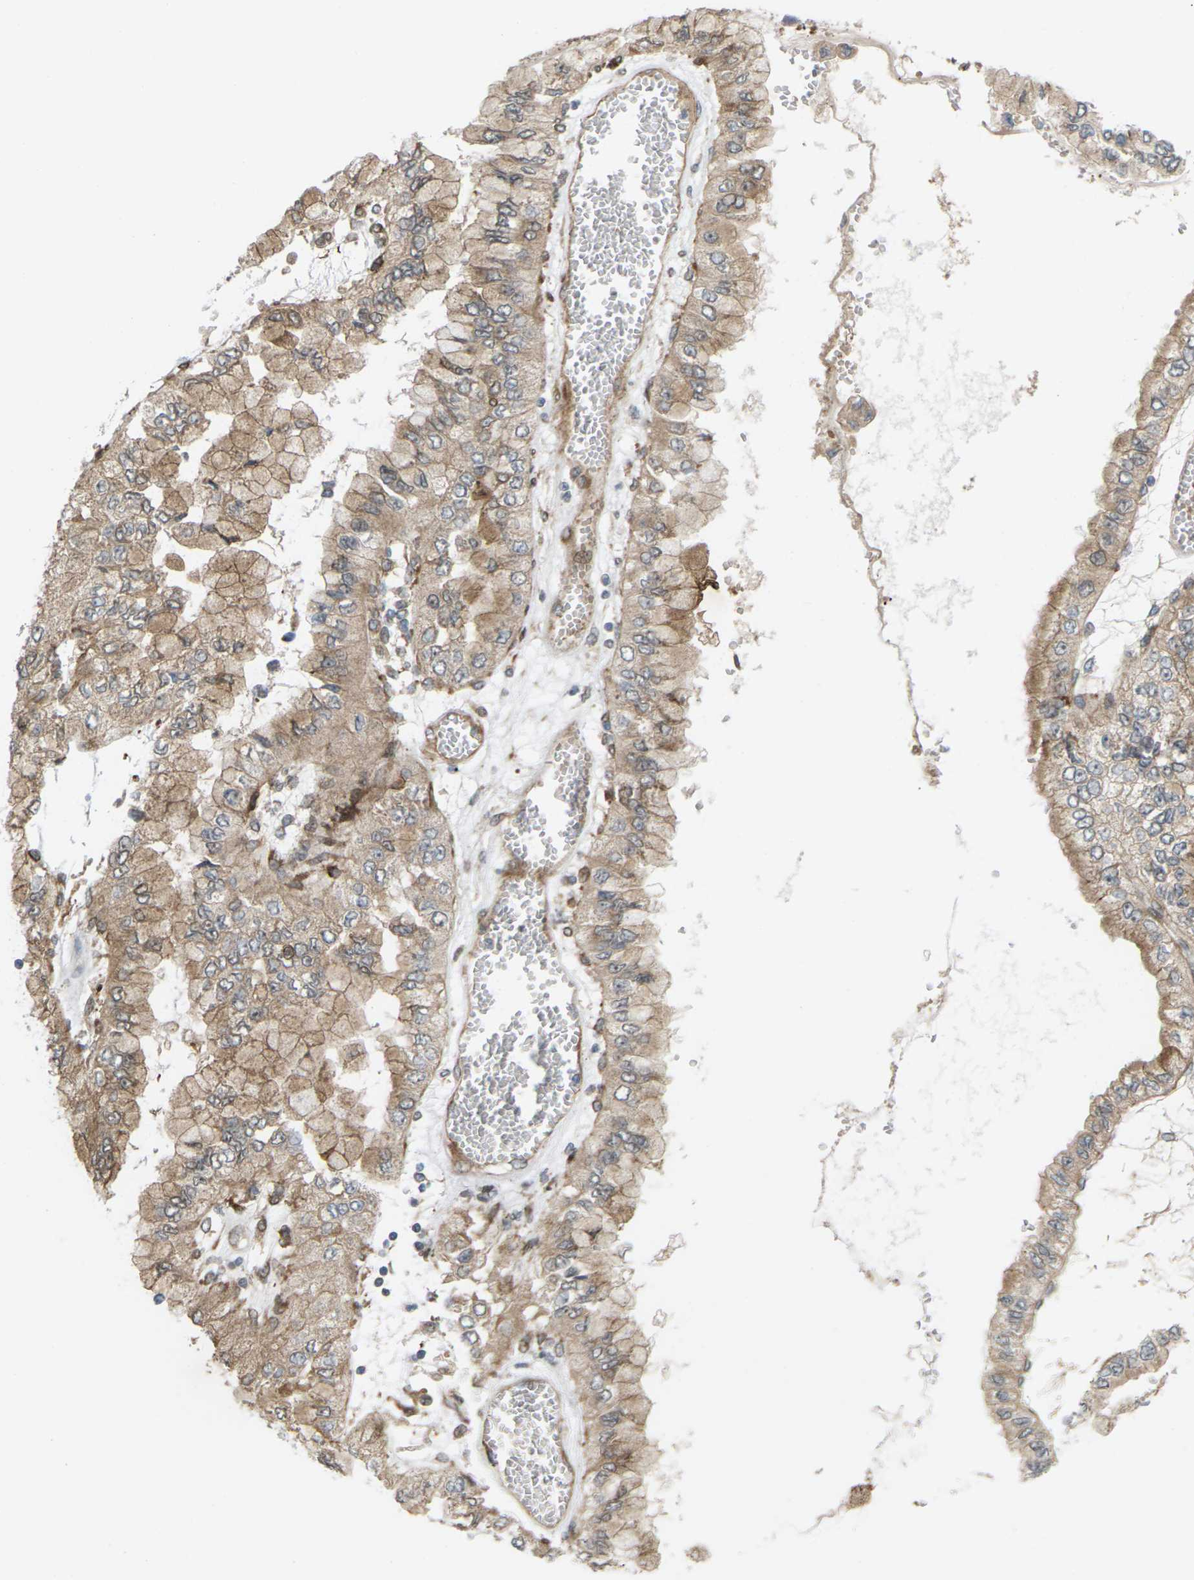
{"staining": {"intensity": "moderate", "quantity": ">75%", "location": "cytoplasmic/membranous"}, "tissue": "liver cancer", "cell_type": "Tumor cells", "image_type": "cancer", "snomed": [{"axis": "morphology", "description": "Cholangiocarcinoma"}, {"axis": "topography", "description": "Liver"}], "caption": "Liver cancer (cholangiocarcinoma) stained with a brown dye shows moderate cytoplasmic/membranous positive positivity in approximately >75% of tumor cells.", "gene": "ROBO1", "patient": {"sex": "female", "age": 79}}